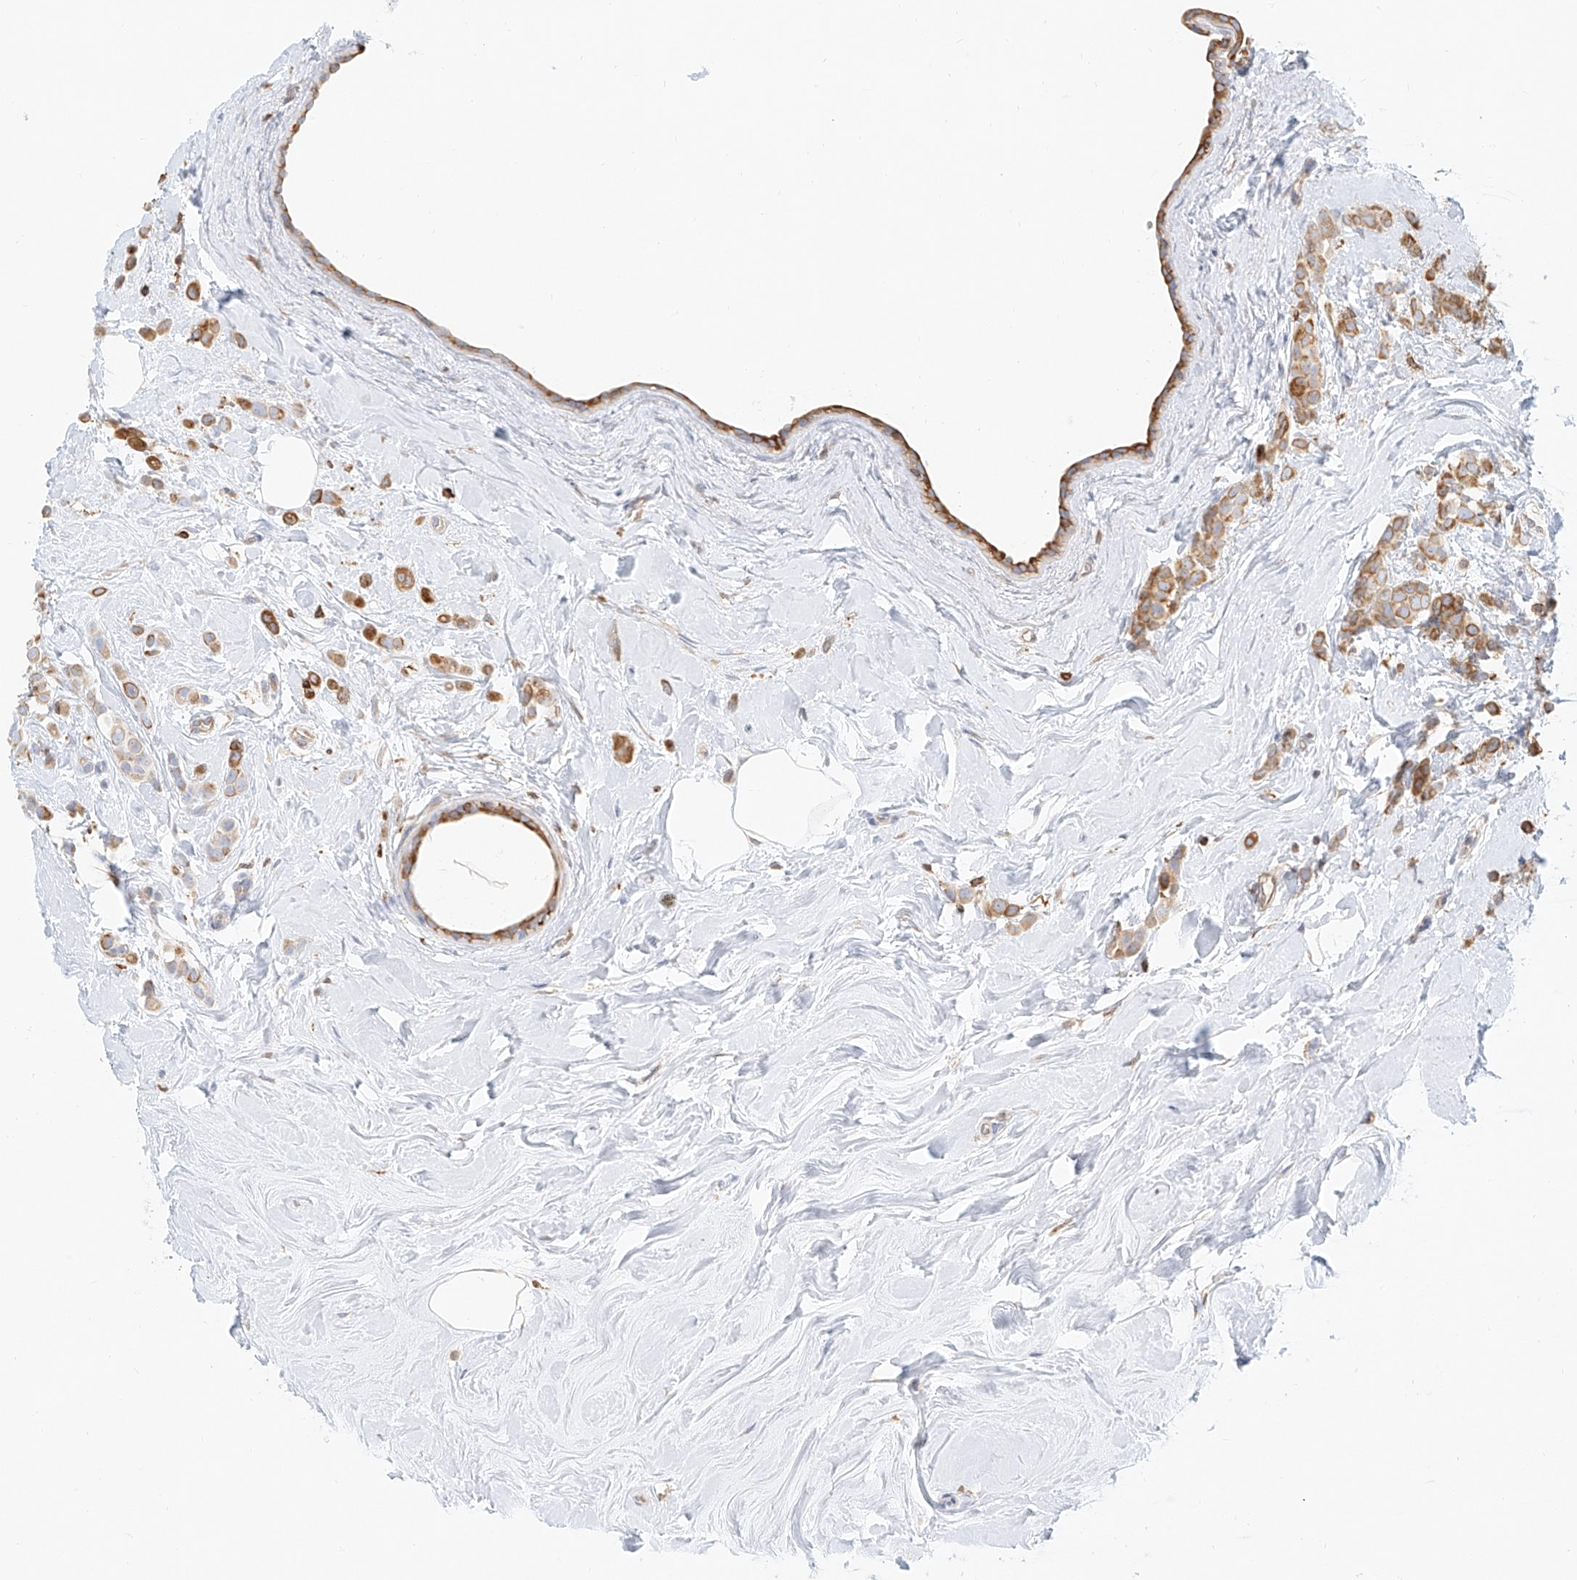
{"staining": {"intensity": "moderate", "quantity": ">75%", "location": "cytoplasmic/membranous"}, "tissue": "breast cancer", "cell_type": "Tumor cells", "image_type": "cancer", "snomed": [{"axis": "morphology", "description": "Lobular carcinoma"}, {"axis": "topography", "description": "Breast"}], "caption": "Protein expression by immunohistochemistry (IHC) exhibits moderate cytoplasmic/membranous expression in about >75% of tumor cells in breast lobular carcinoma.", "gene": "DHRS7", "patient": {"sex": "female", "age": 47}}